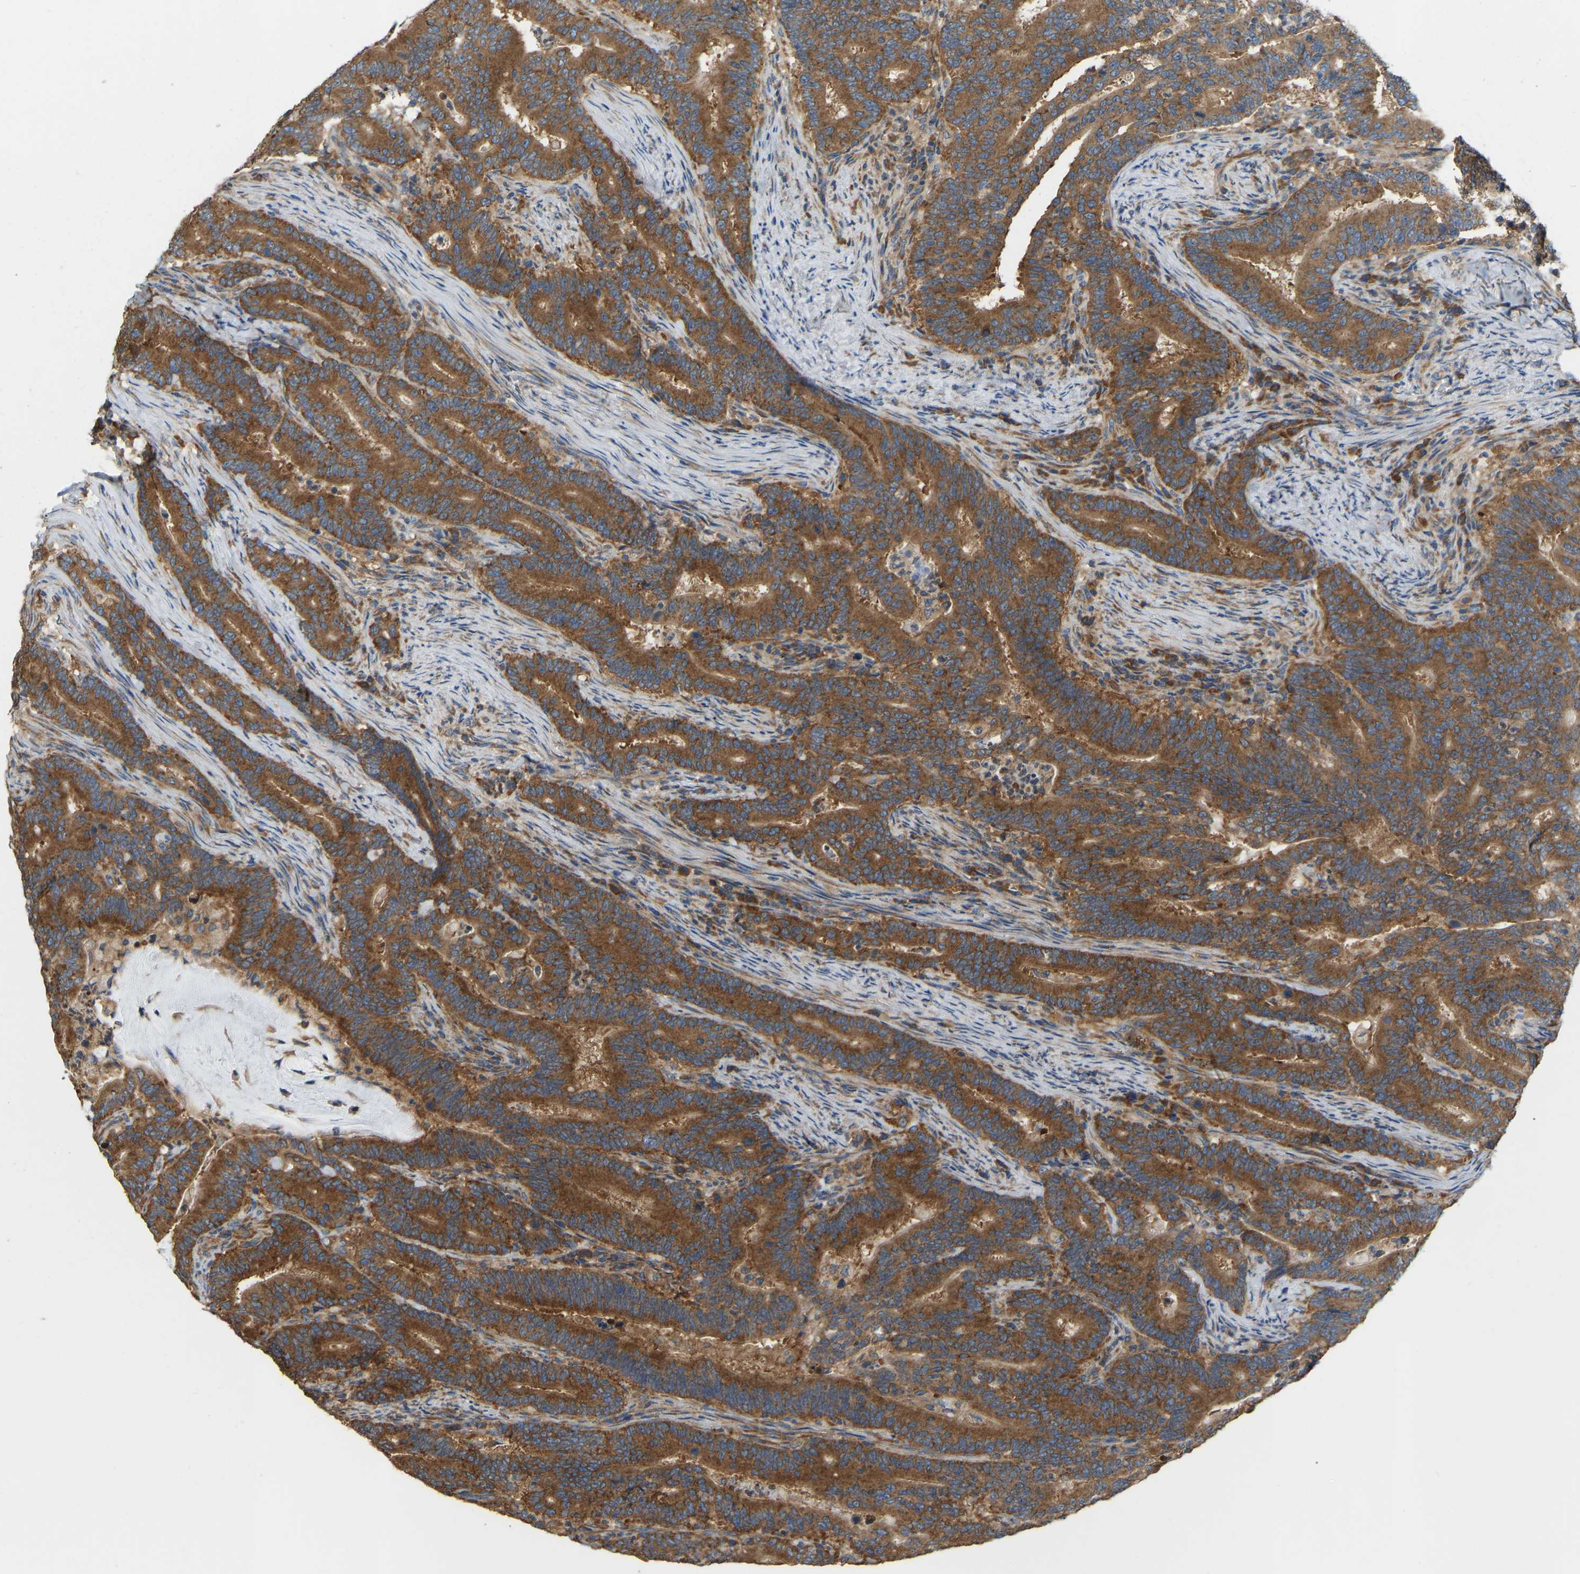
{"staining": {"intensity": "strong", "quantity": ">75%", "location": "cytoplasmic/membranous"}, "tissue": "colorectal cancer", "cell_type": "Tumor cells", "image_type": "cancer", "snomed": [{"axis": "morphology", "description": "Adenocarcinoma, NOS"}, {"axis": "topography", "description": "Colon"}], "caption": "Colorectal cancer (adenocarcinoma) stained with immunohistochemistry (IHC) displays strong cytoplasmic/membranous positivity in about >75% of tumor cells.", "gene": "RPS6KB2", "patient": {"sex": "female", "age": 66}}